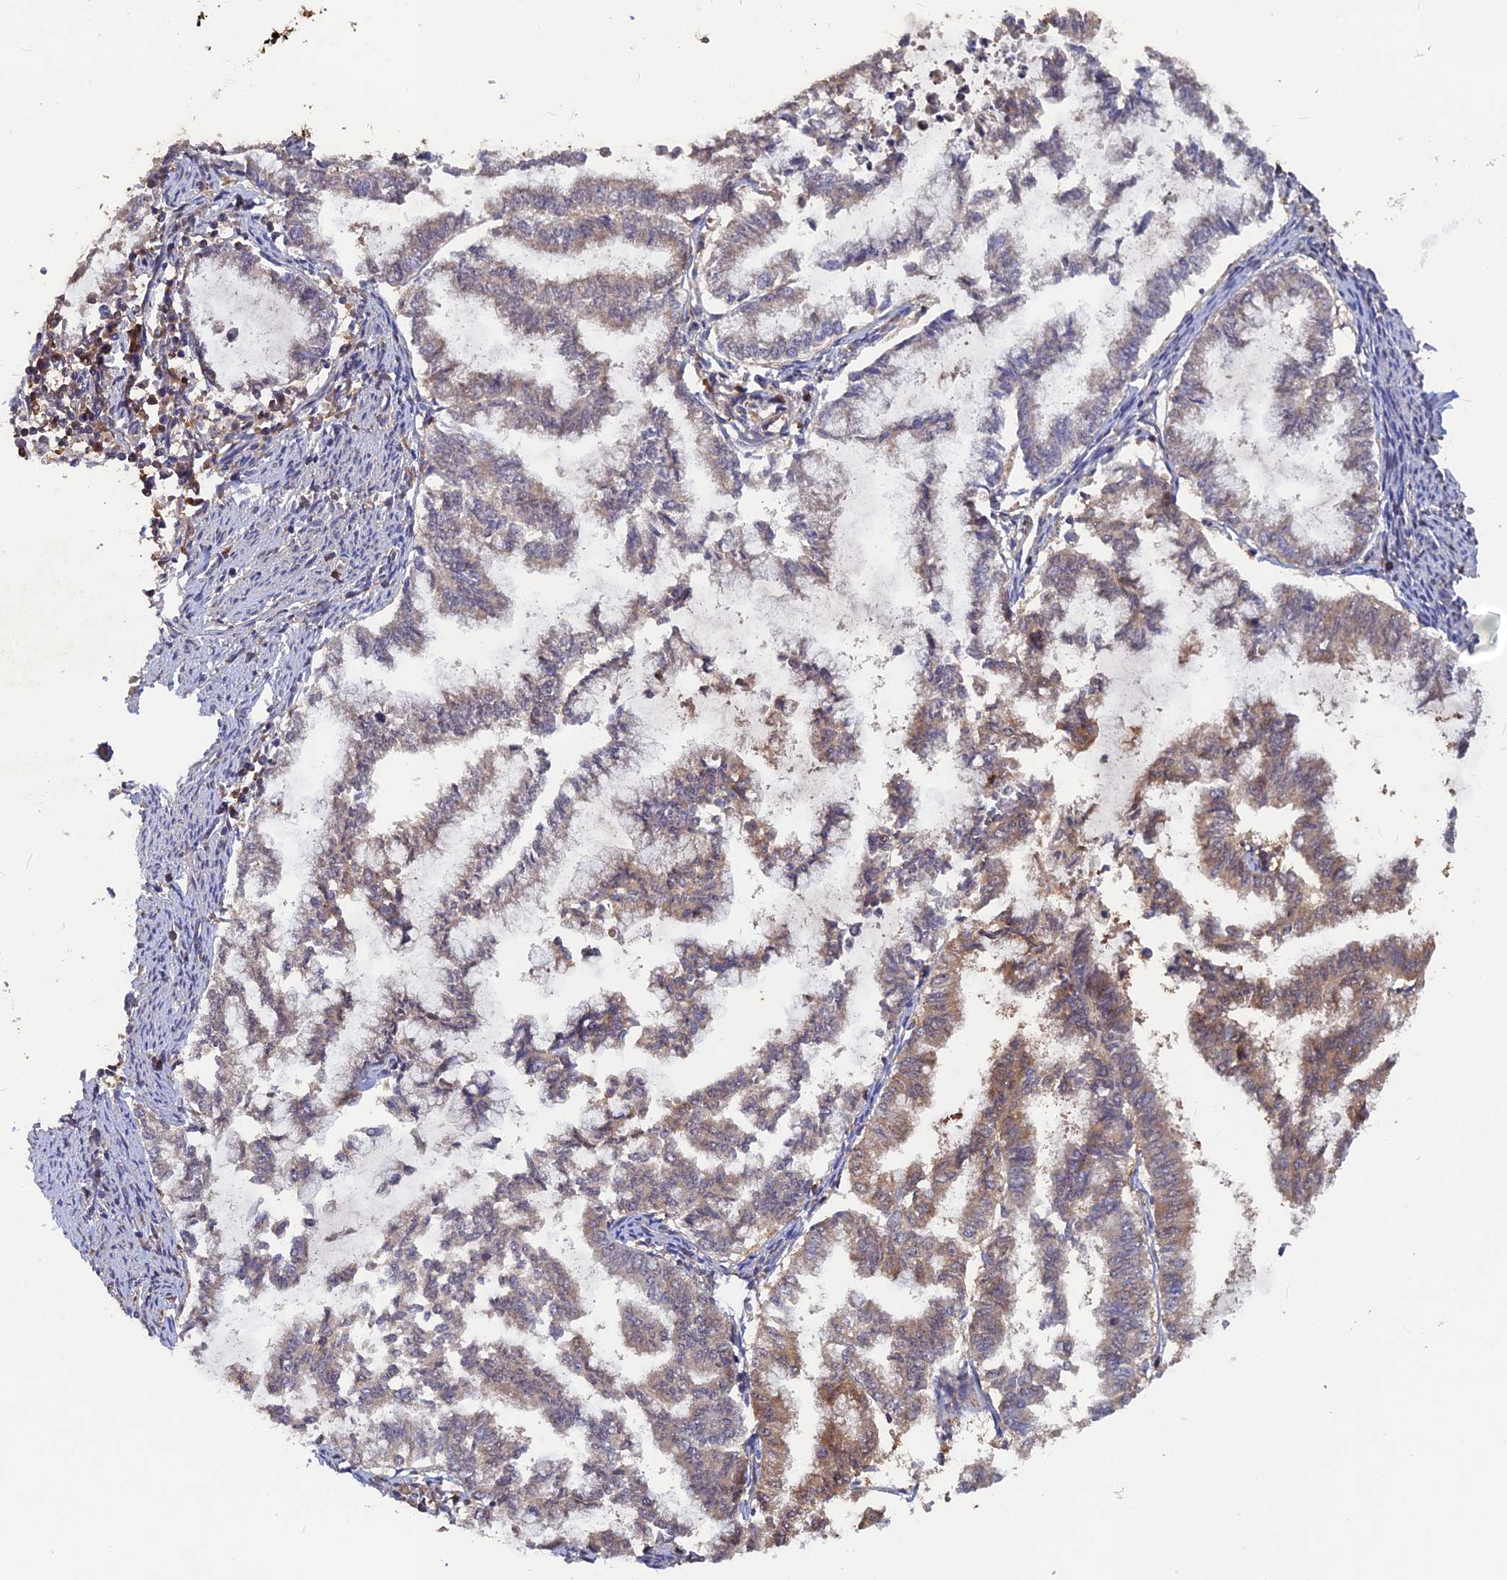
{"staining": {"intensity": "weak", "quantity": "25%-75%", "location": "cytoplasmic/membranous"}, "tissue": "endometrial cancer", "cell_type": "Tumor cells", "image_type": "cancer", "snomed": [{"axis": "morphology", "description": "Adenocarcinoma, NOS"}, {"axis": "topography", "description": "Endometrium"}], "caption": "Endometrial cancer stained with a protein marker exhibits weak staining in tumor cells.", "gene": "BLVRA", "patient": {"sex": "female", "age": 79}}